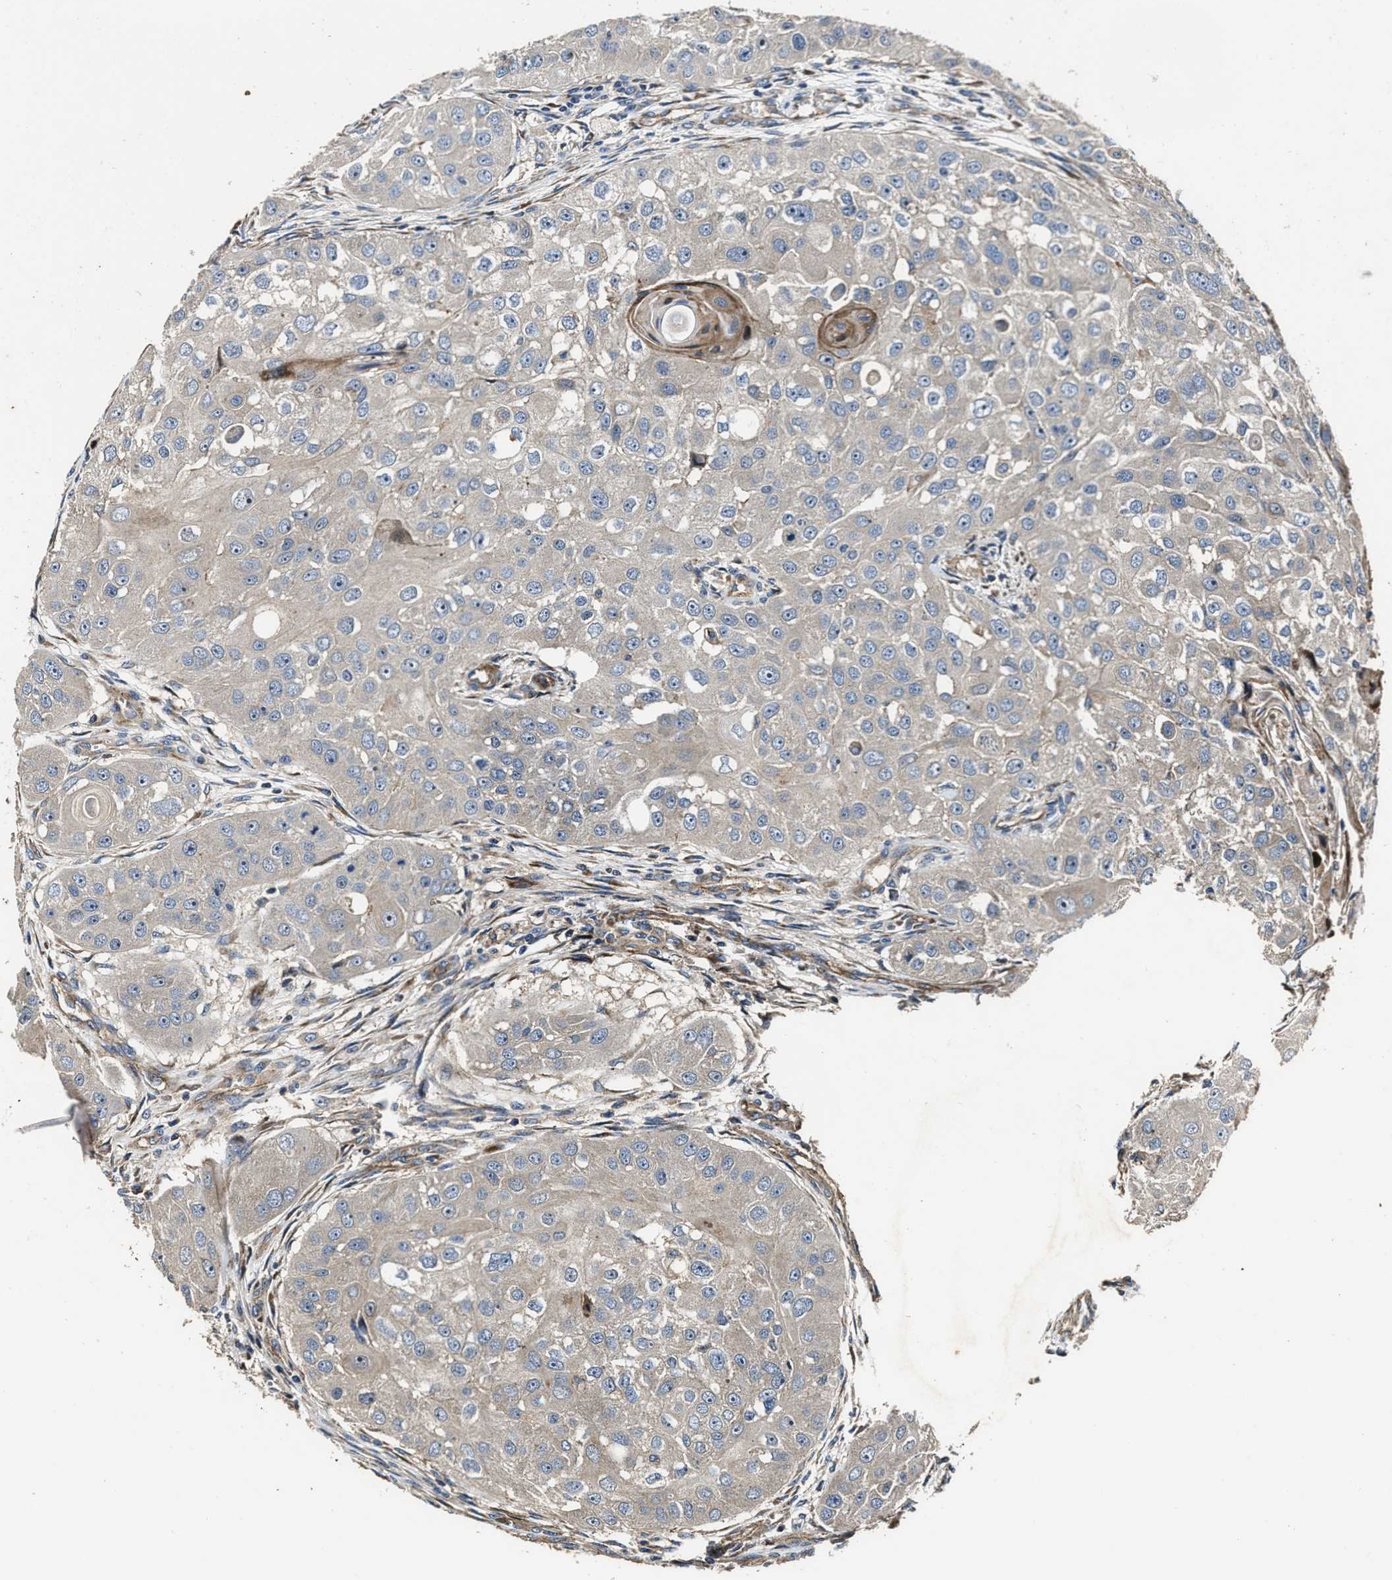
{"staining": {"intensity": "negative", "quantity": "none", "location": "none"}, "tissue": "head and neck cancer", "cell_type": "Tumor cells", "image_type": "cancer", "snomed": [{"axis": "morphology", "description": "Normal tissue, NOS"}, {"axis": "morphology", "description": "Squamous cell carcinoma, NOS"}, {"axis": "topography", "description": "Skeletal muscle"}, {"axis": "topography", "description": "Head-Neck"}], "caption": "A high-resolution photomicrograph shows IHC staining of head and neck cancer (squamous cell carcinoma), which reveals no significant expression in tumor cells.", "gene": "PTAR1", "patient": {"sex": "male", "age": 51}}